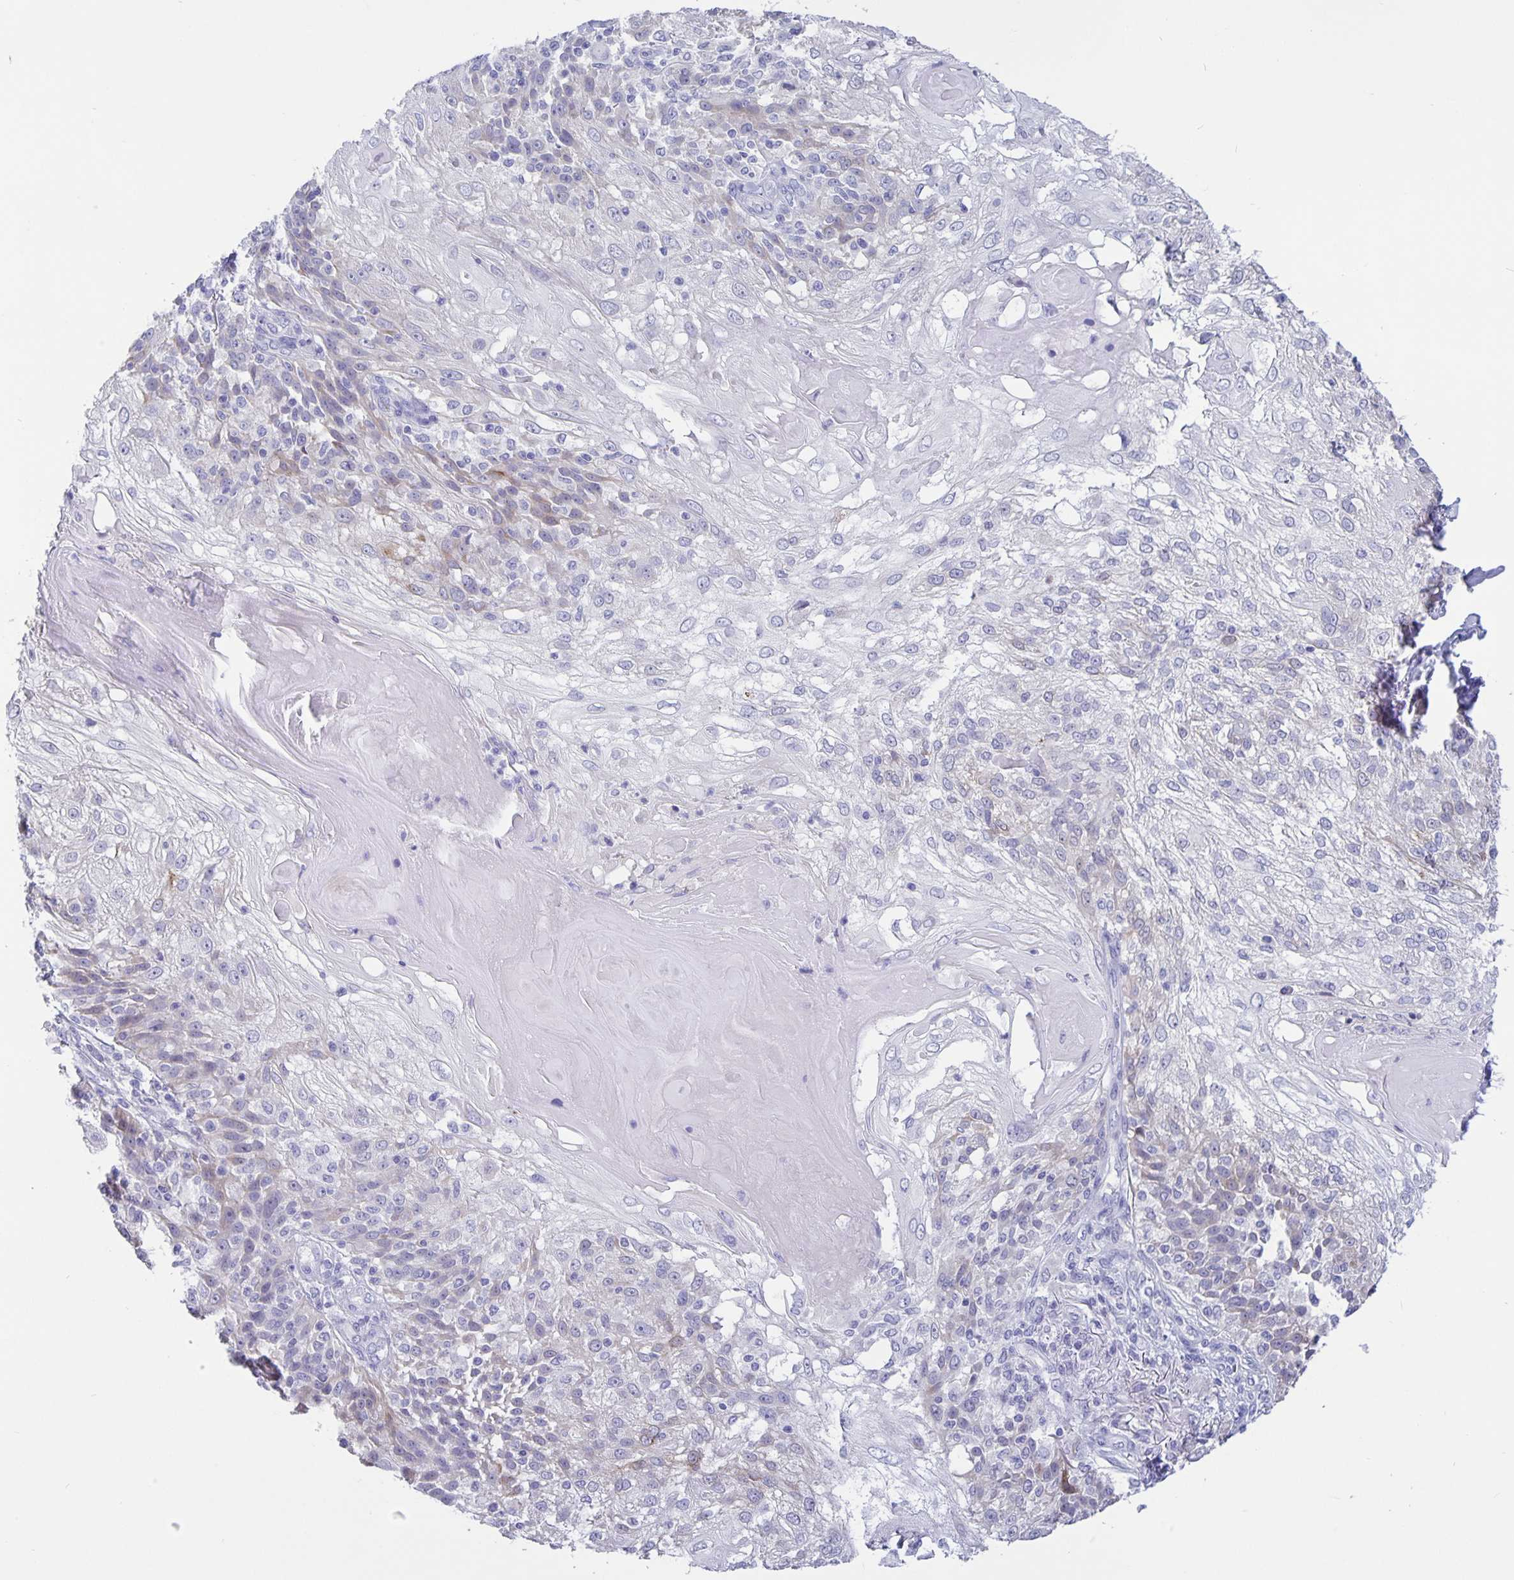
{"staining": {"intensity": "negative", "quantity": "none", "location": "none"}, "tissue": "skin cancer", "cell_type": "Tumor cells", "image_type": "cancer", "snomed": [{"axis": "morphology", "description": "Normal tissue, NOS"}, {"axis": "morphology", "description": "Squamous cell carcinoma, NOS"}, {"axis": "topography", "description": "Skin"}], "caption": "There is no significant staining in tumor cells of squamous cell carcinoma (skin).", "gene": "ERMN", "patient": {"sex": "female", "age": 83}}